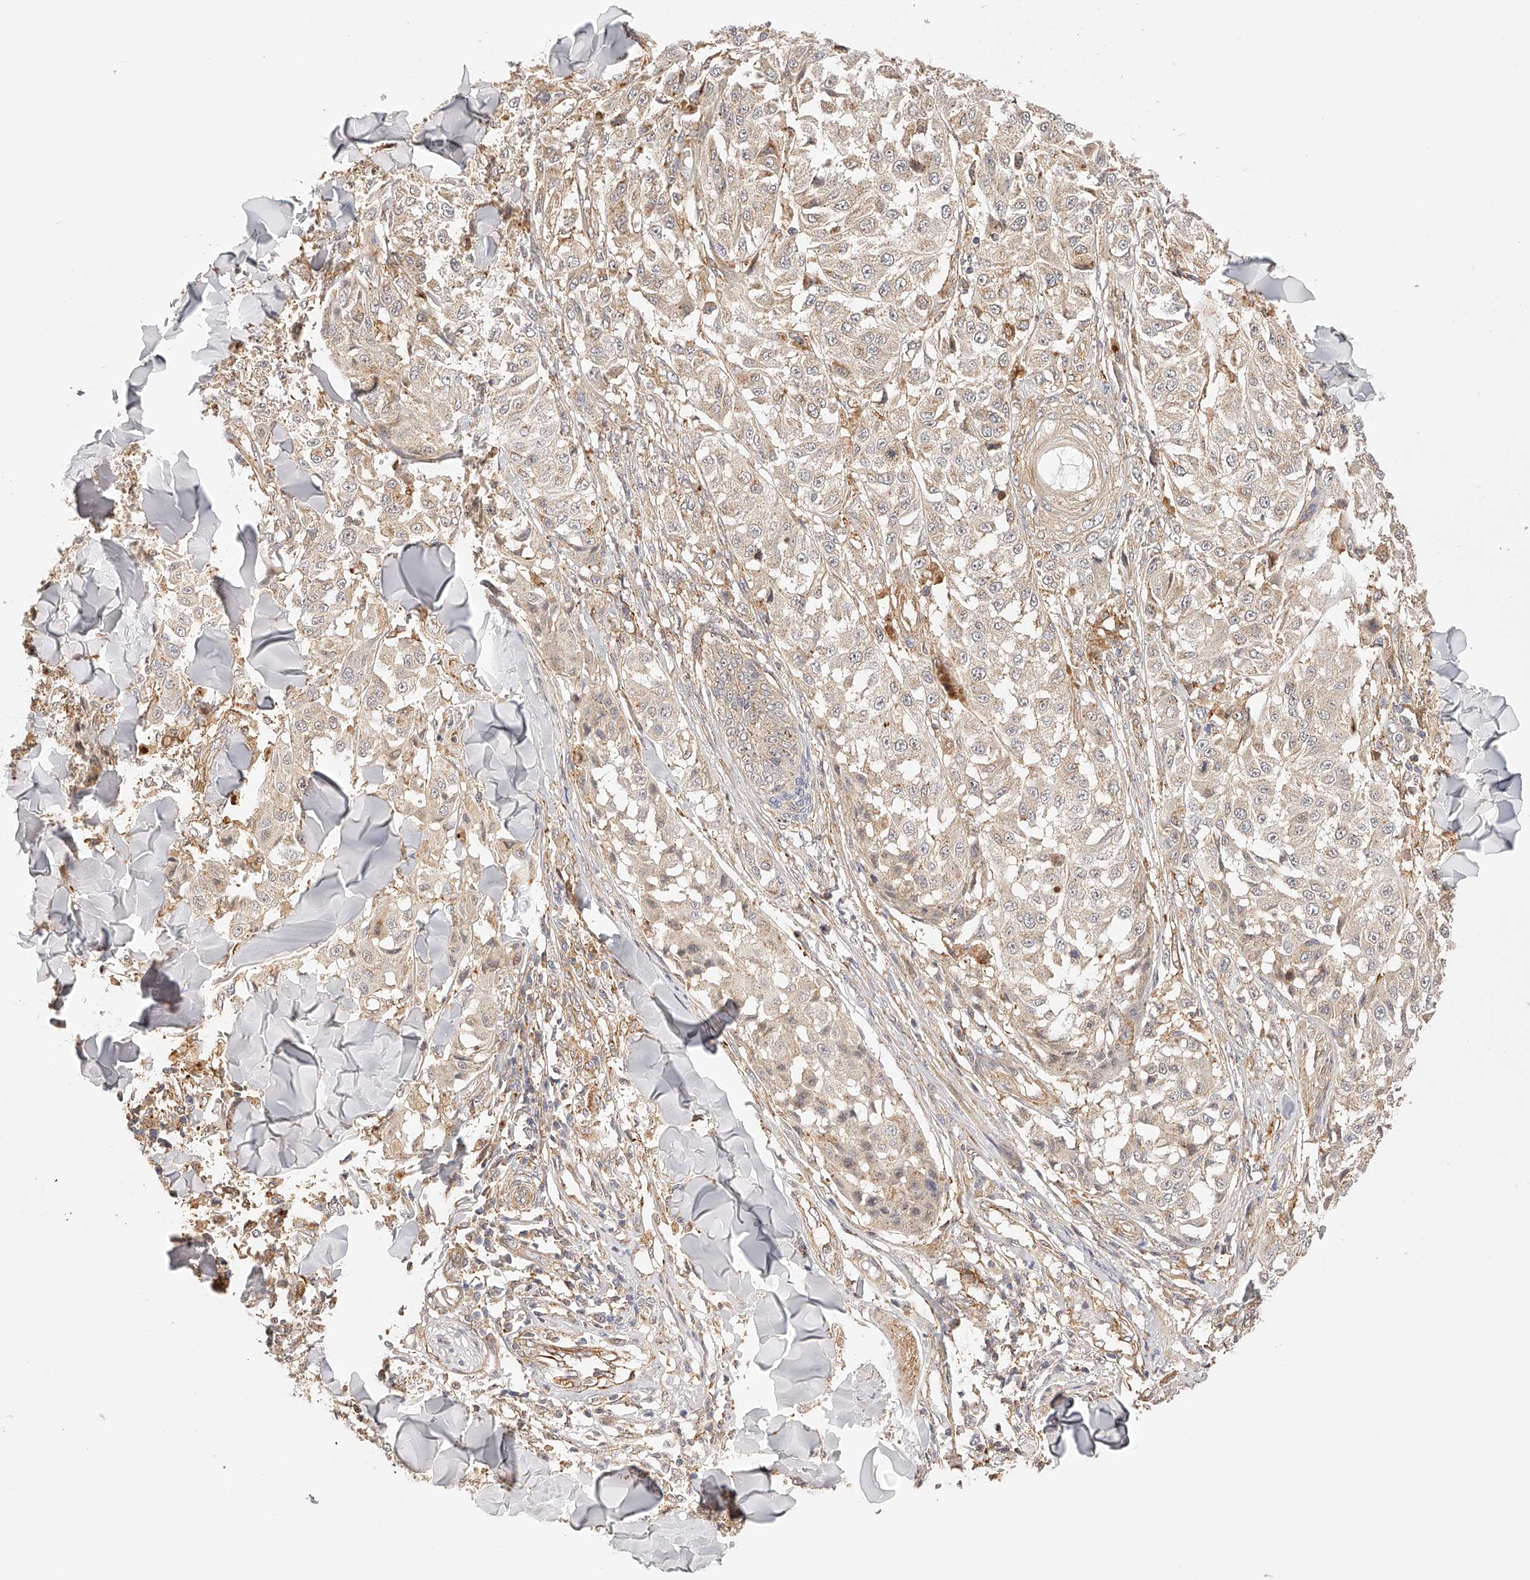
{"staining": {"intensity": "weak", "quantity": "25%-75%", "location": "cytoplasmic/membranous"}, "tissue": "melanoma", "cell_type": "Tumor cells", "image_type": "cancer", "snomed": [{"axis": "morphology", "description": "Malignant melanoma, NOS"}, {"axis": "topography", "description": "Skin"}], "caption": "Immunohistochemical staining of melanoma shows weak cytoplasmic/membranous protein positivity in approximately 25%-75% of tumor cells. (brown staining indicates protein expression, while blue staining denotes nuclei).", "gene": "SYNC", "patient": {"sex": "female", "age": 64}}